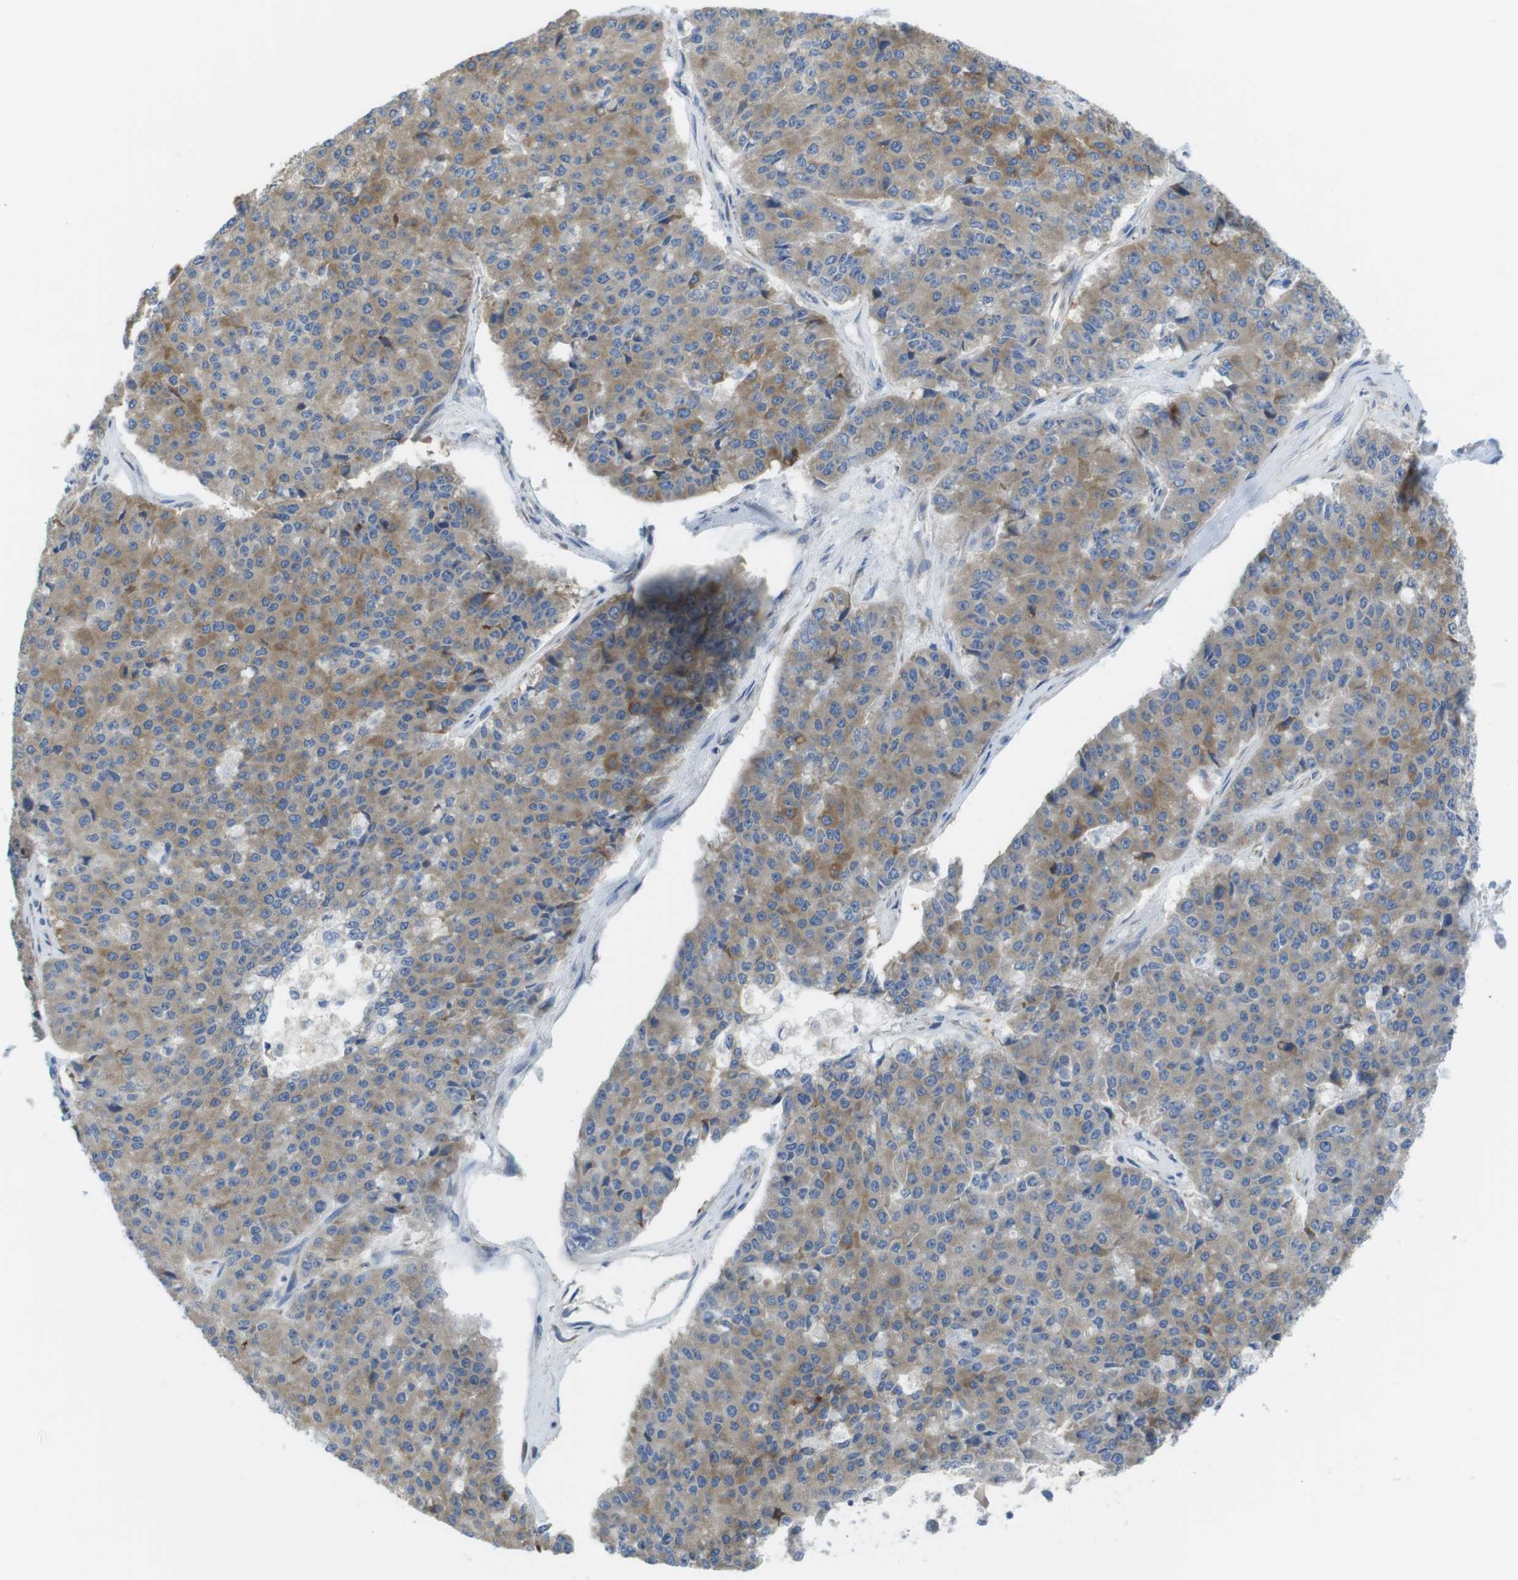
{"staining": {"intensity": "moderate", "quantity": ">75%", "location": "cytoplasmic/membranous"}, "tissue": "pancreatic cancer", "cell_type": "Tumor cells", "image_type": "cancer", "snomed": [{"axis": "morphology", "description": "Adenocarcinoma, NOS"}, {"axis": "topography", "description": "Pancreas"}], "caption": "This micrograph demonstrates IHC staining of human adenocarcinoma (pancreatic), with medium moderate cytoplasmic/membranous staining in about >75% of tumor cells.", "gene": "TMEM234", "patient": {"sex": "male", "age": 50}}